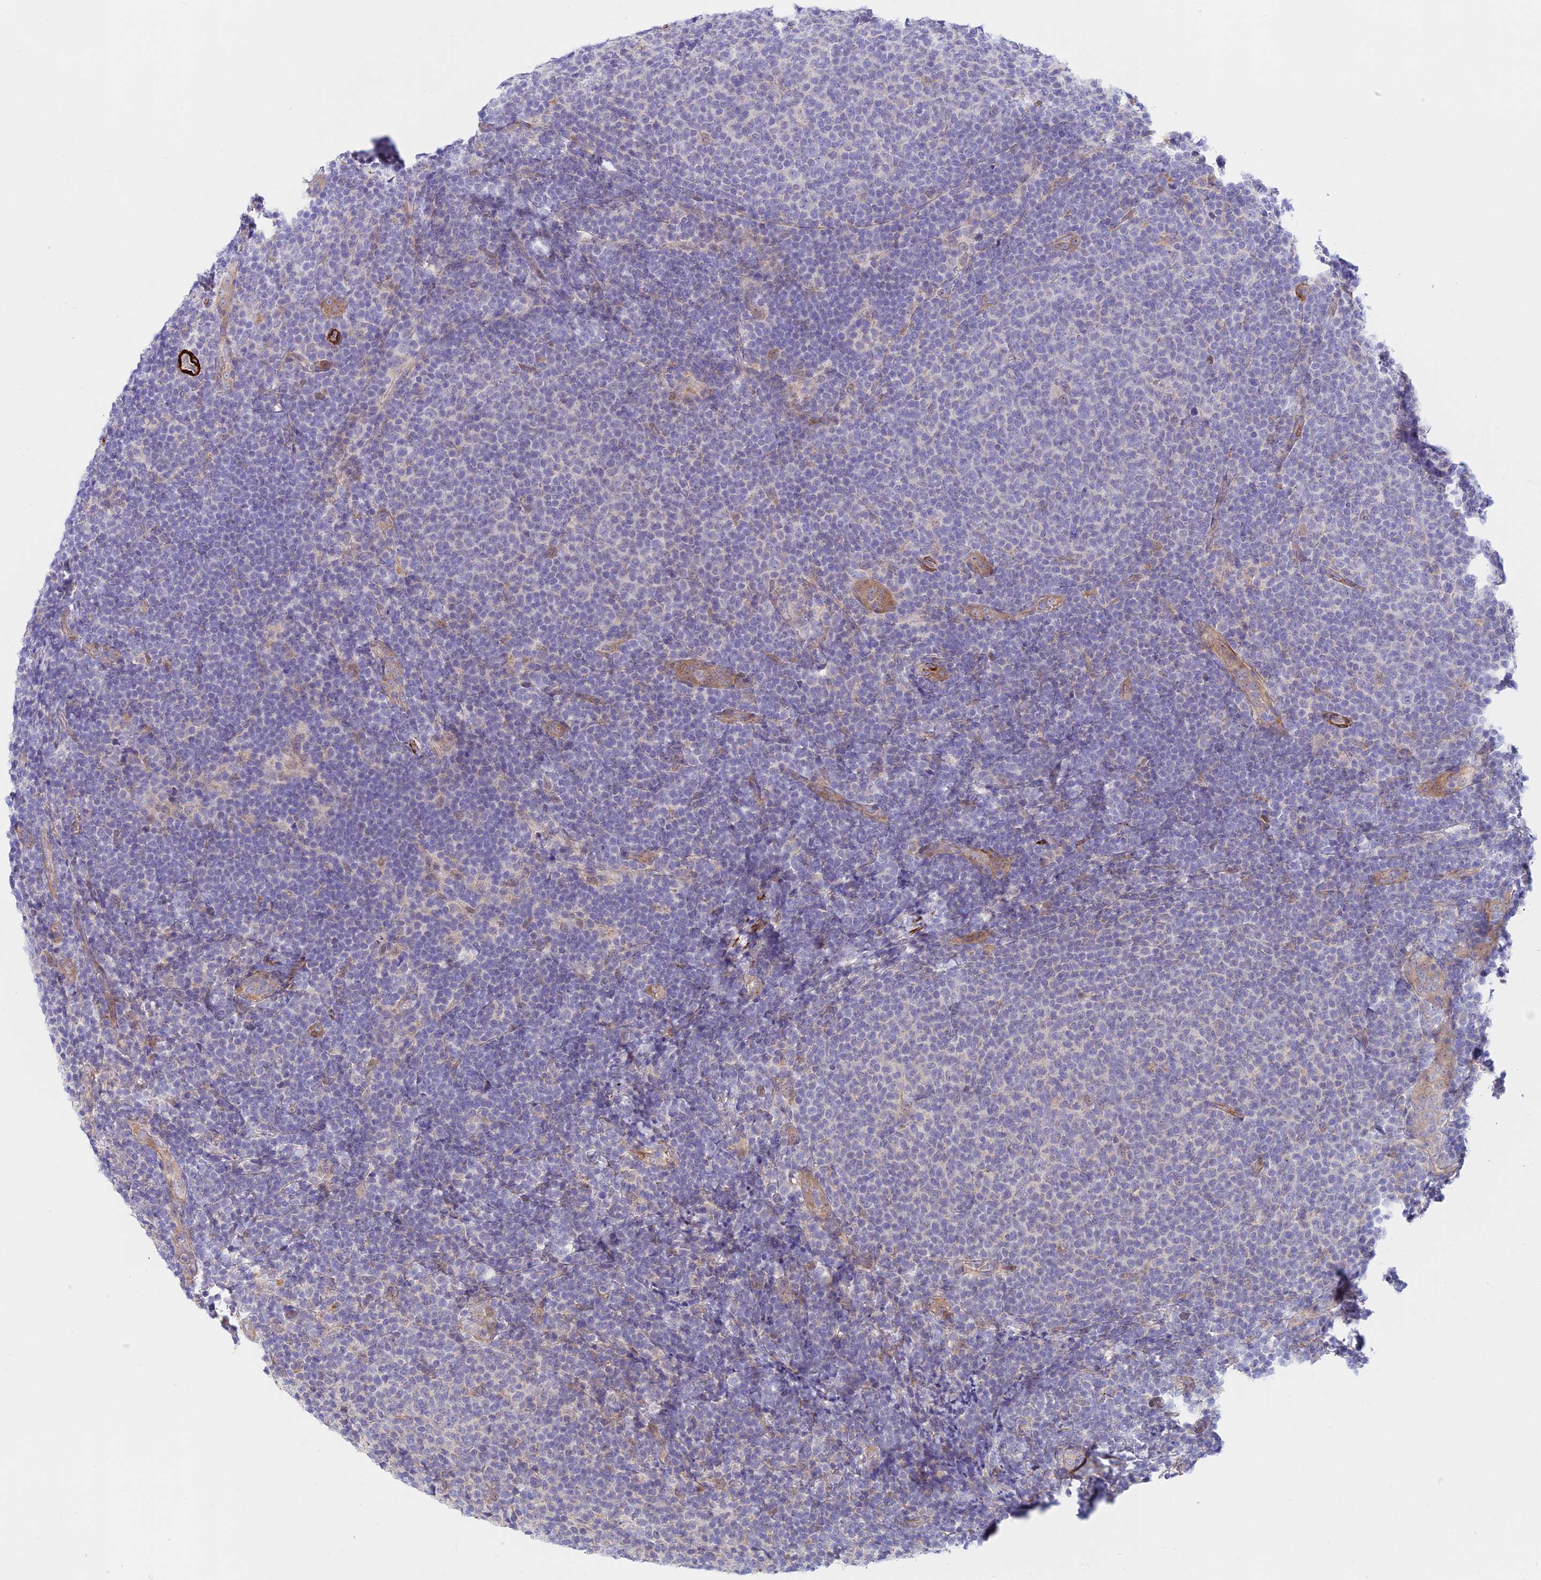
{"staining": {"intensity": "negative", "quantity": "none", "location": "none"}, "tissue": "lymphoma", "cell_type": "Tumor cells", "image_type": "cancer", "snomed": [{"axis": "morphology", "description": "Malignant lymphoma, non-Hodgkin's type, Low grade"}, {"axis": "topography", "description": "Lymph node"}], "caption": "DAB (3,3'-diaminobenzidine) immunohistochemical staining of human lymphoma displays no significant staining in tumor cells.", "gene": "ANKRD50", "patient": {"sex": "male", "age": 66}}